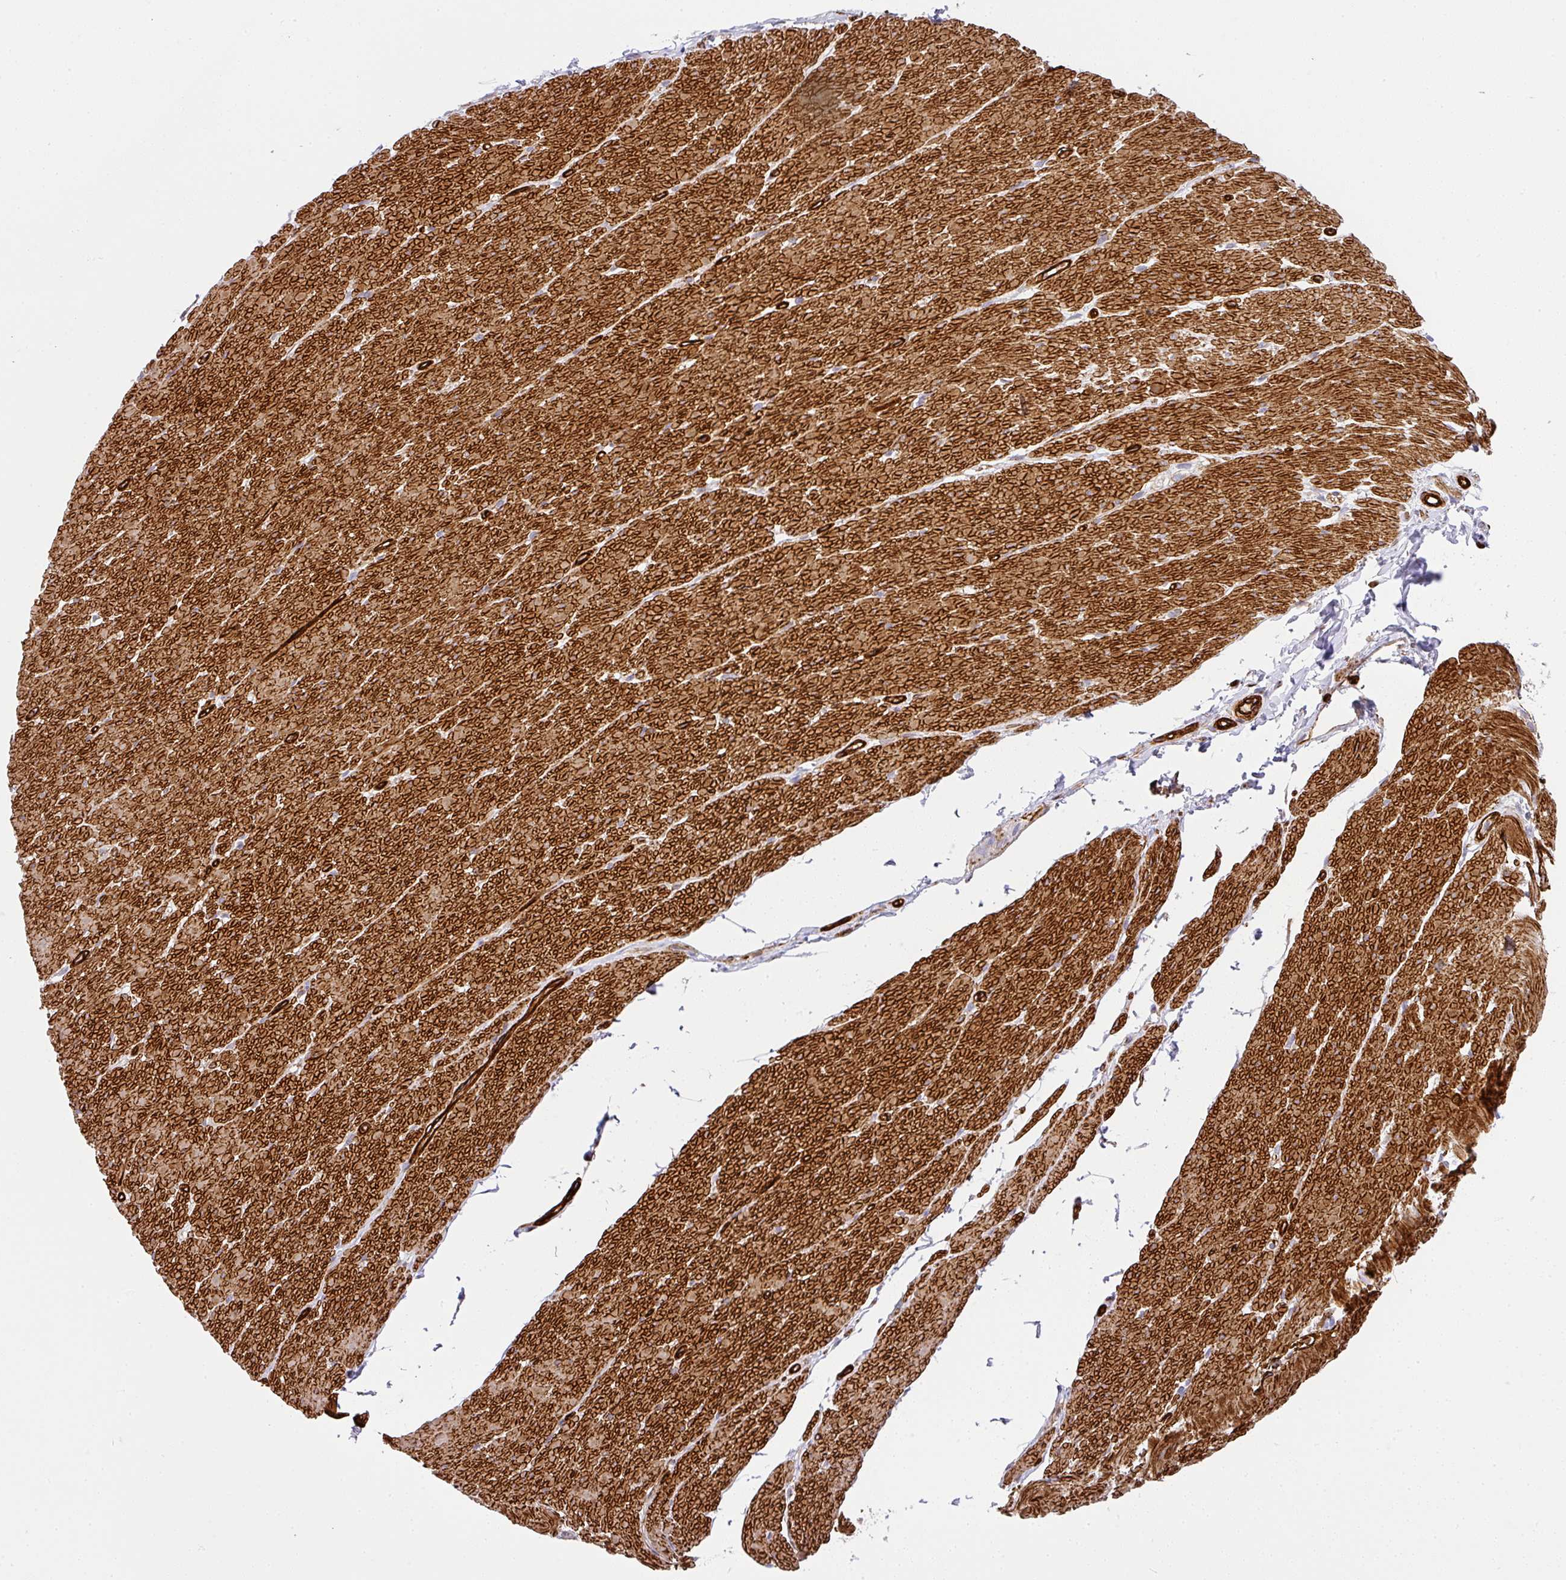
{"staining": {"intensity": "strong", "quantity": ">75%", "location": "cytoplasmic/membranous"}, "tissue": "smooth muscle", "cell_type": "Smooth muscle cells", "image_type": "normal", "snomed": [{"axis": "morphology", "description": "Normal tissue, NOS"}, {"axis": "topography", "description": "Smooth muscle"}, {"axis": "topography", "description": "Rectum"}], "caption": "Immunohistochemical staining of benign smooth muscle reveals strong cytoplasmic/membranous protein expression in about >75% of smooth muscle cells. (DAB IHC, brown staining for protein, blue staining for nuclei).", "gene": "SLC25A17", "patient": {"sex": "male", "age": 53}}